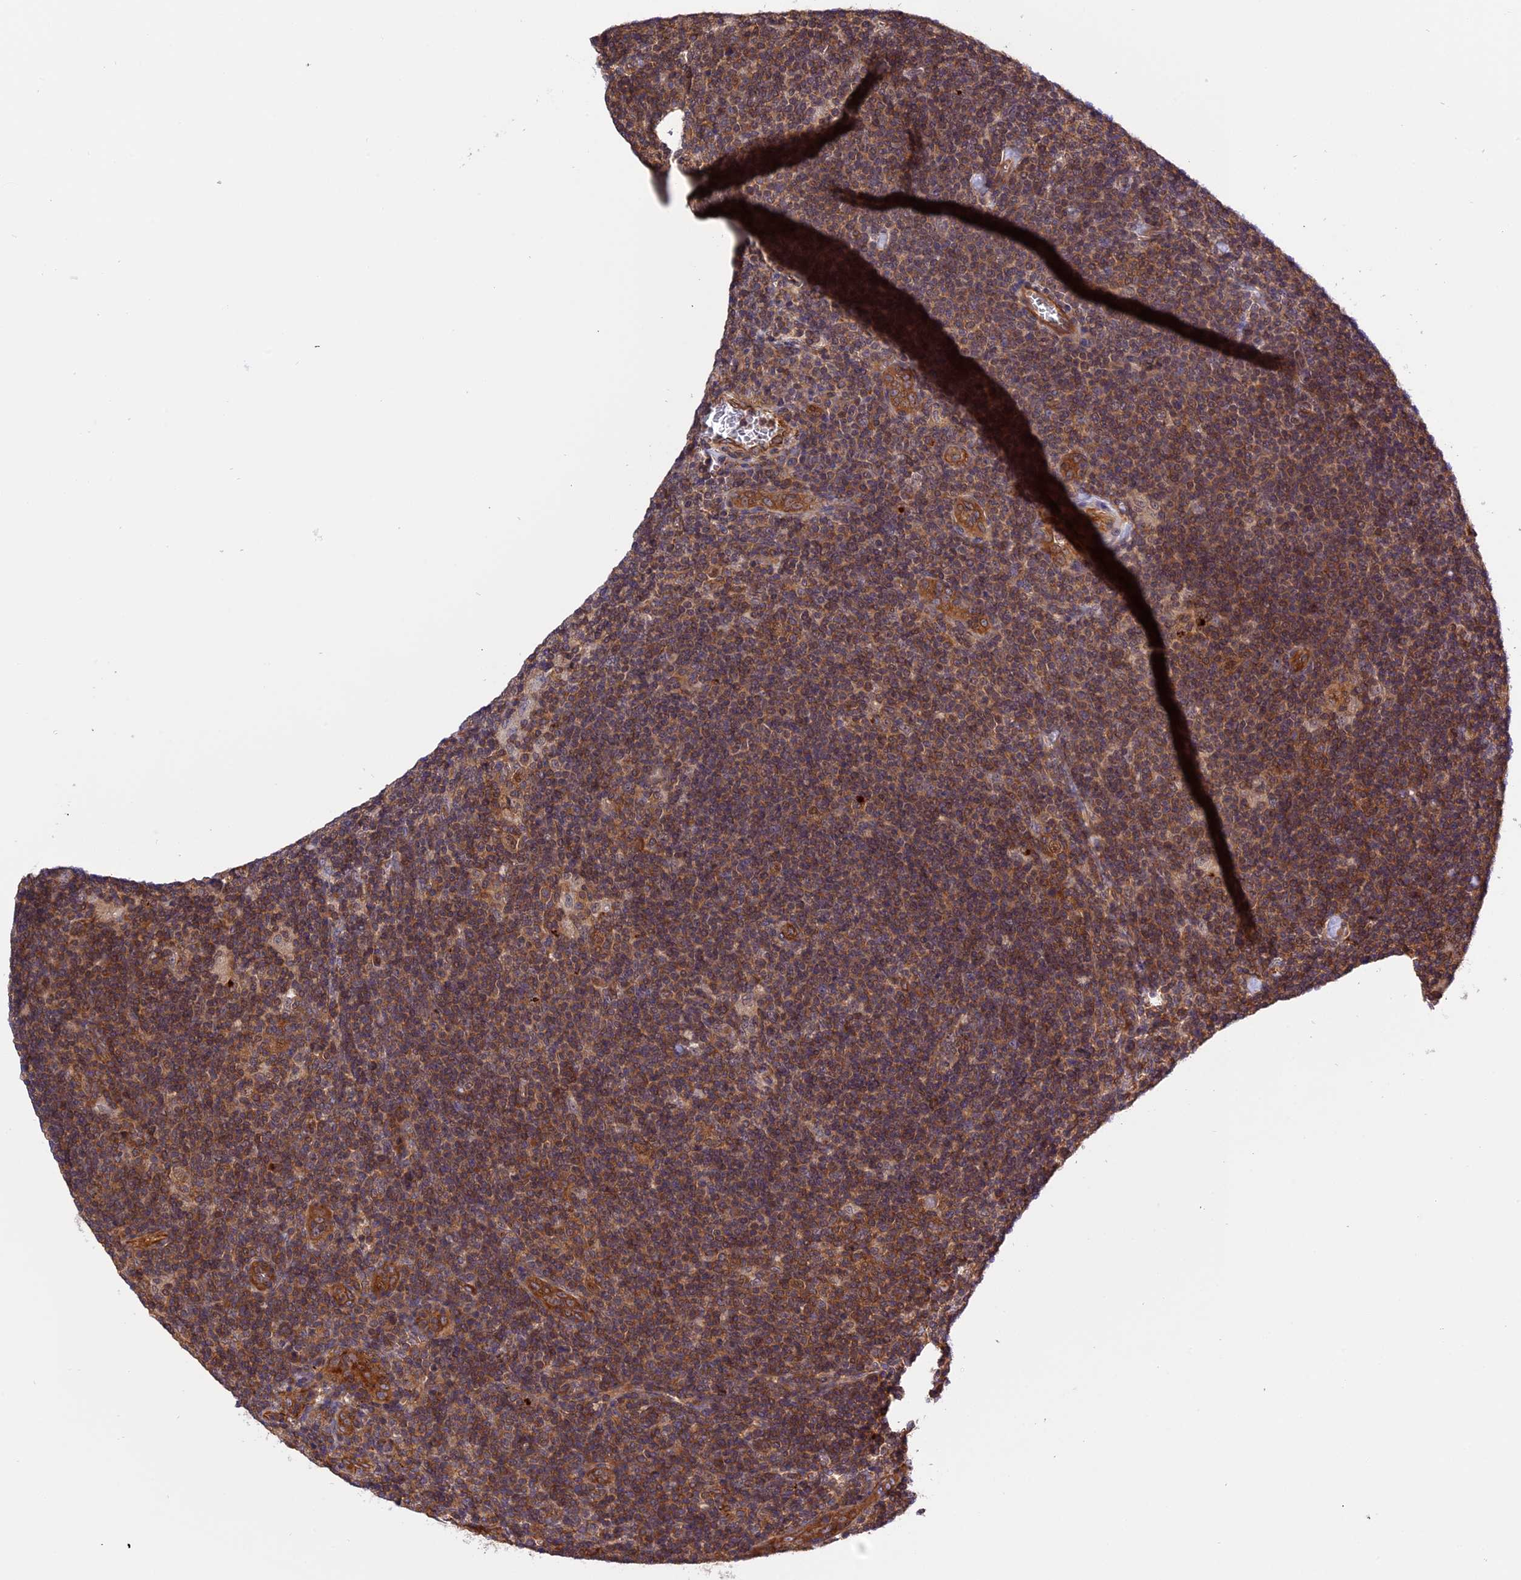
{"staining": {"intensity": "strong", "quantity": "25%-75%", "location": "nuclear"}, "tissue": "lymphoma", "cell_type": "Tumor cells", "image_type": "cancer", "snomed": [{"axis": "morphology", "description": "Hodgkin's disease, NOS"}, {"axis": "topography", "description": "Lymph node"}], "caption": "Immunohistochemical staining of human Hodgkin's disease demonstrates high levels of strong nuclear positivity in approximately 25%-75% of tumor cells. (DAB IHC with brightfield microscopy, high magnification).", "gene": "C5orf22", "patient": {"sex": "female", "age": 57}}